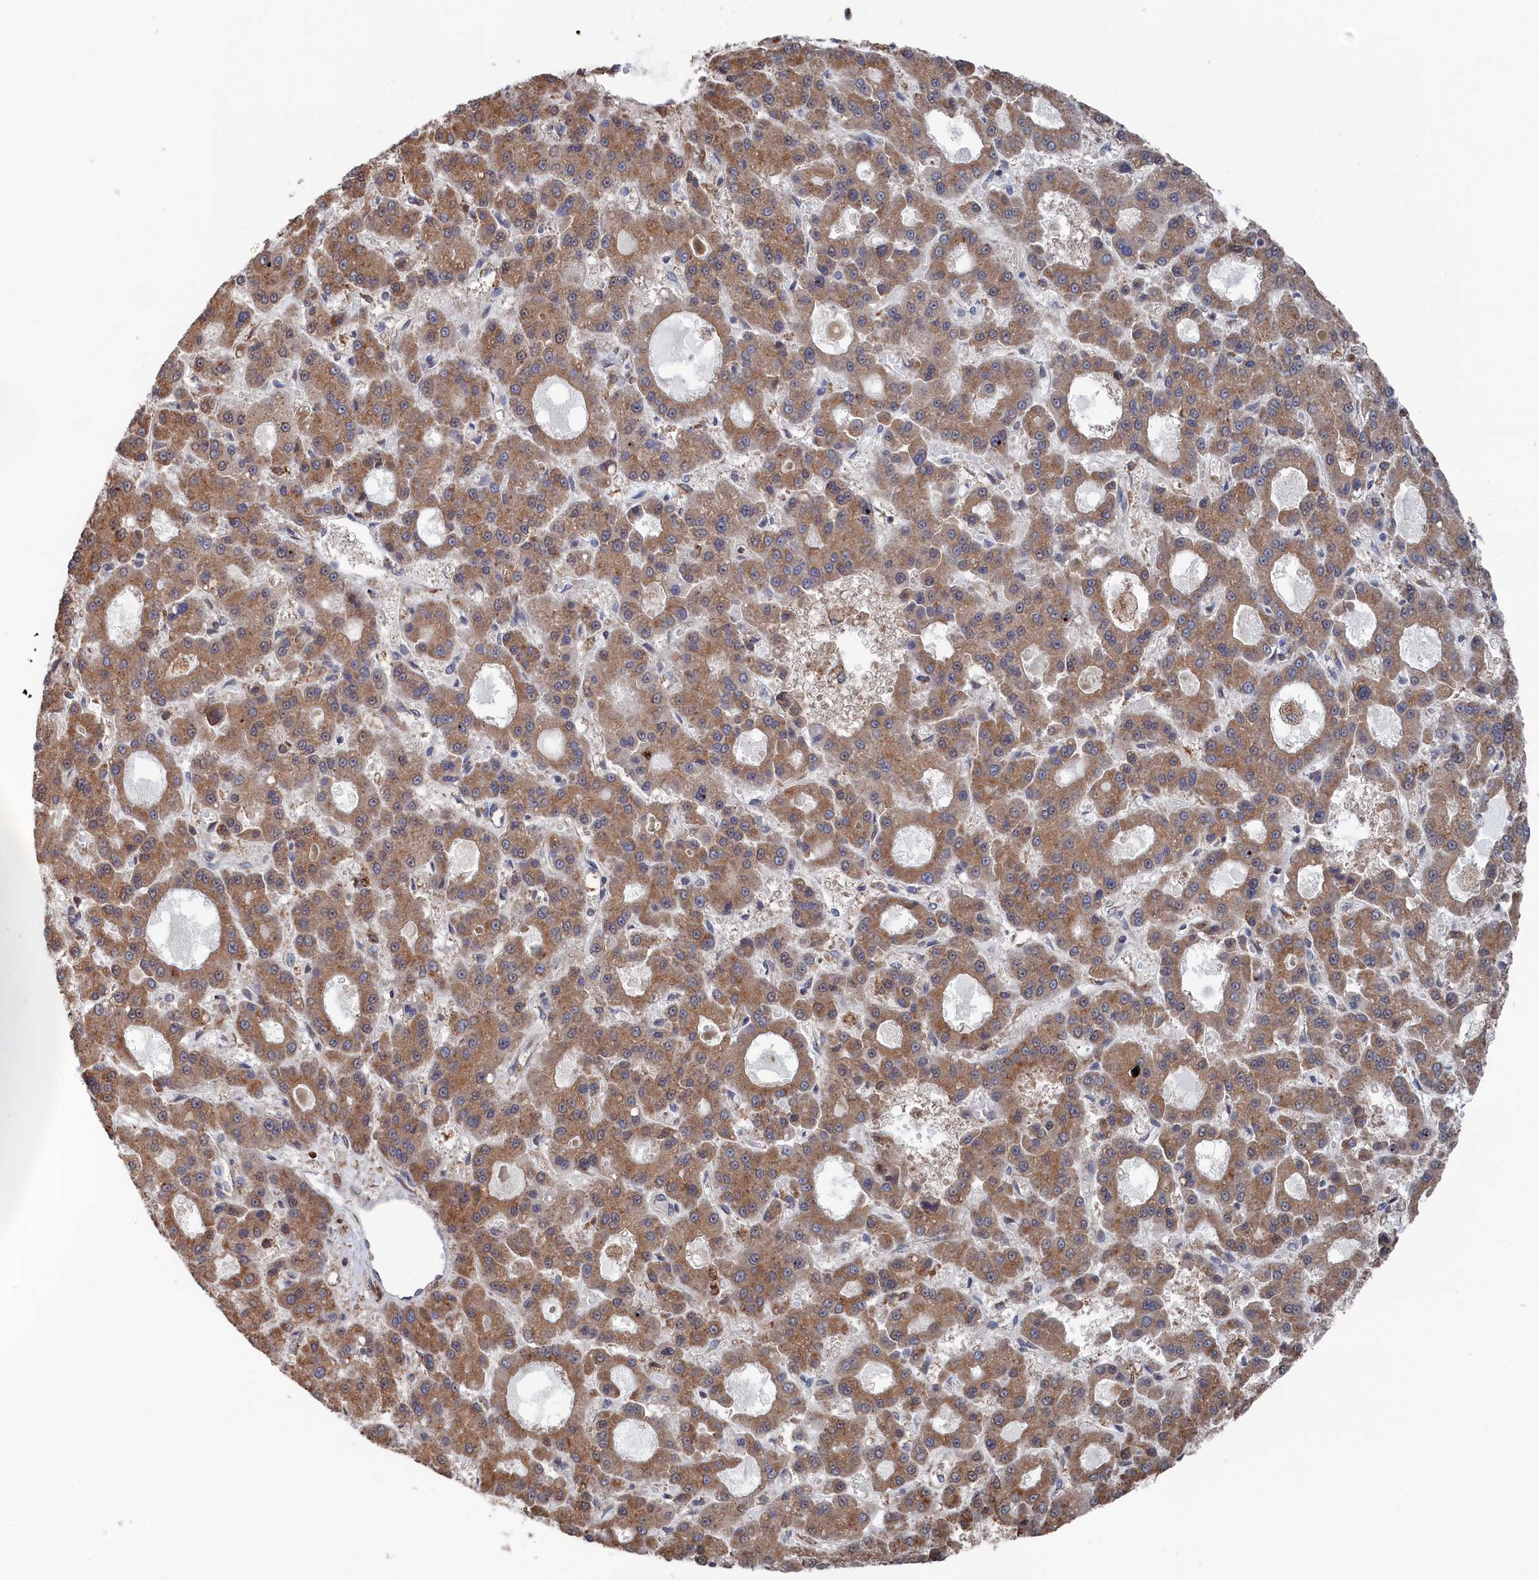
{"staining": {"intensity": "moderate", "quantity": ">75%", "location": "cytoplasmic/membranous"}, "tissue": "liver cancer", "cell_type": "Tumor cells", "image_type": "cancer", "snomed": [{"axis": "morphology", "description": "Carcinoma, Hepatocellular, NOS"}, {"axis": "topography", "description": "Liver"}], "caption": "High-power microscopy captured an IHC photomicrograph of liver cancer, revealing moderate cytoplasmic/membranous staining in approximately >75% of tumor cells.", "gene": "BPIFB6", "patient": {"sex": "male", "age": 70}}